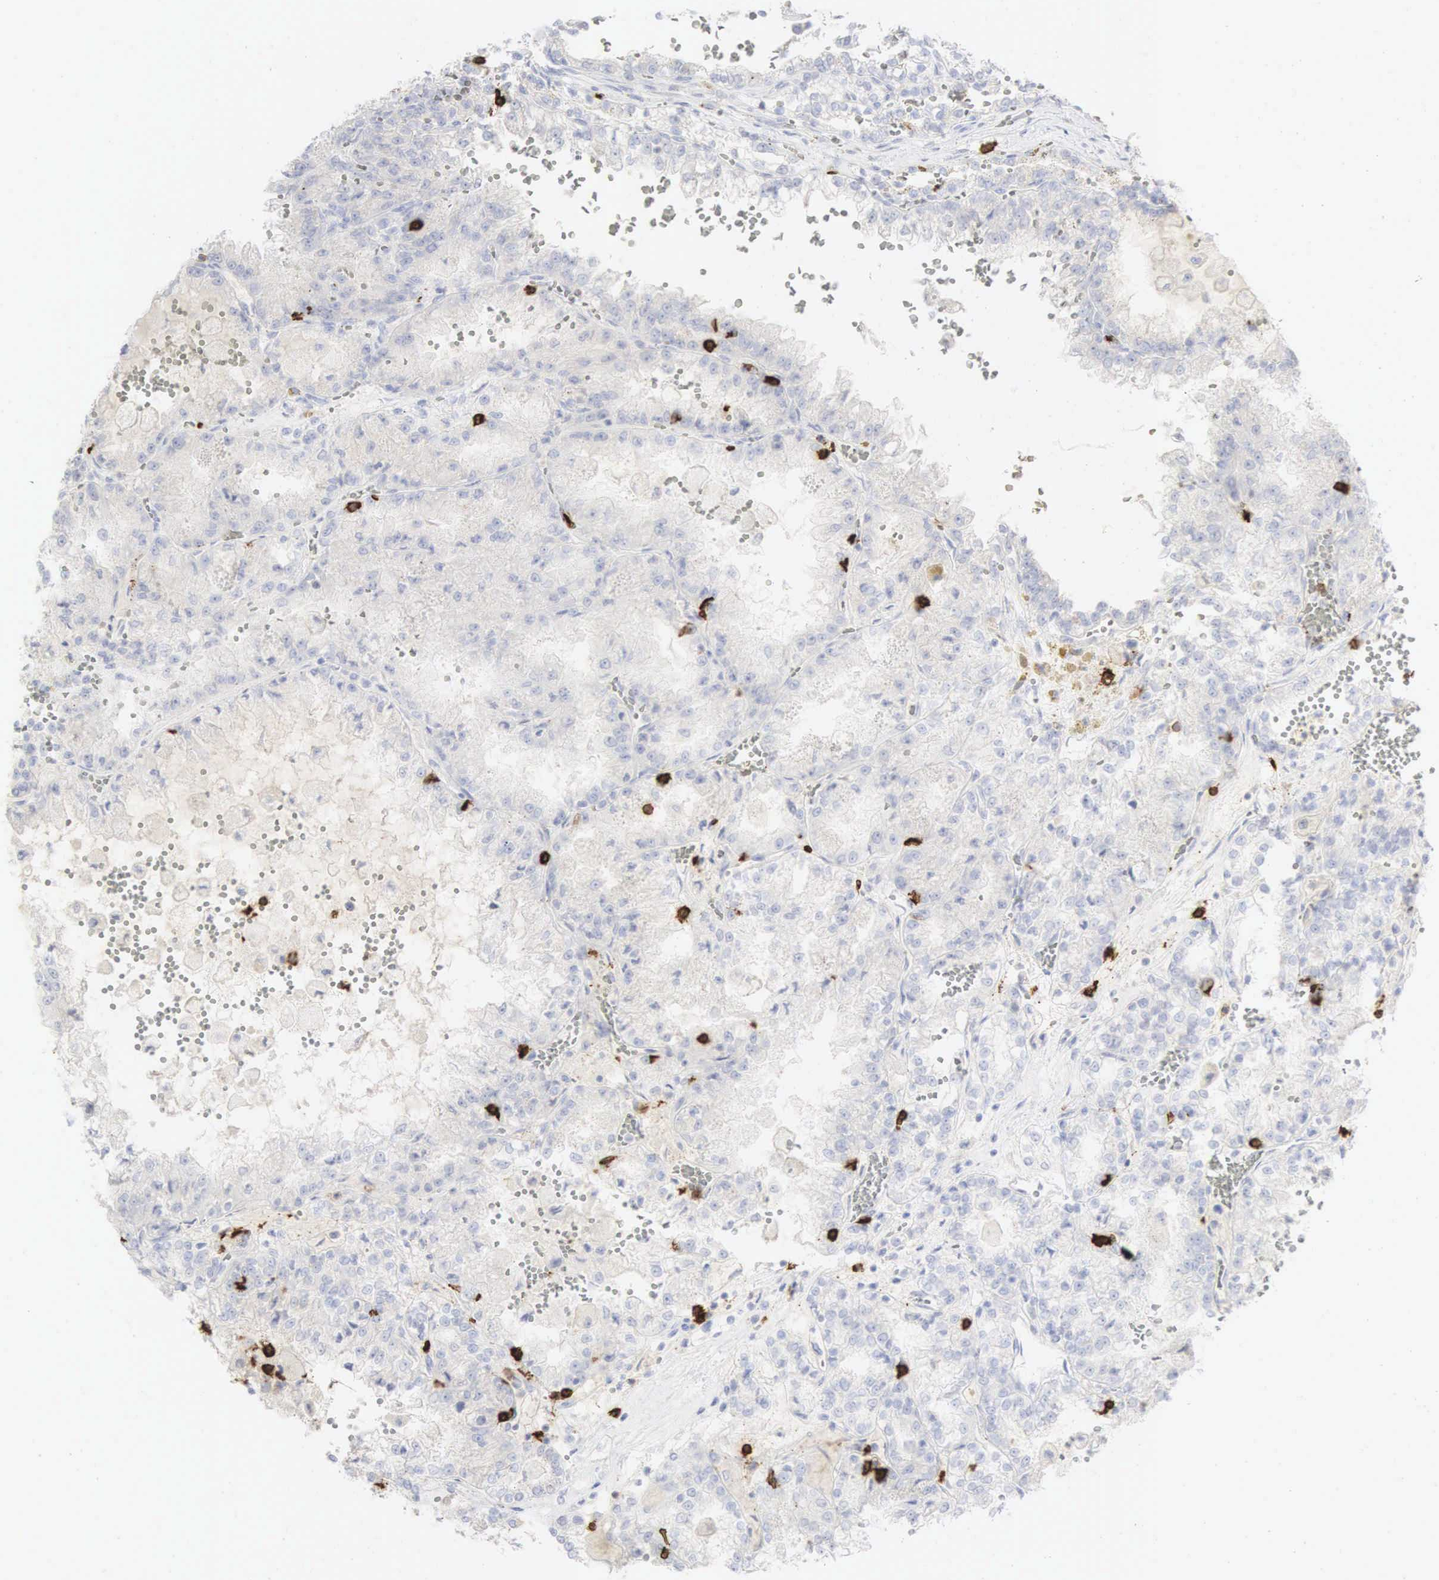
{"staining": {"intensity": "negative", "quantity": "none", "location": "none"}, "tissue": "renal cancer", "cell_type": "Tumor cells", "image_type": "cancer", "snomed": [{"axis": "morphology", "description": "Adenocarcinoma, NOS"}, {"axis": "topography", "description": "Kidney"}], "caption": "Tumor cells show no significant protein expression in renal adenocarcinoma.", "gene": "CD8A", "patient": {"sex": "female", "age": 56}}